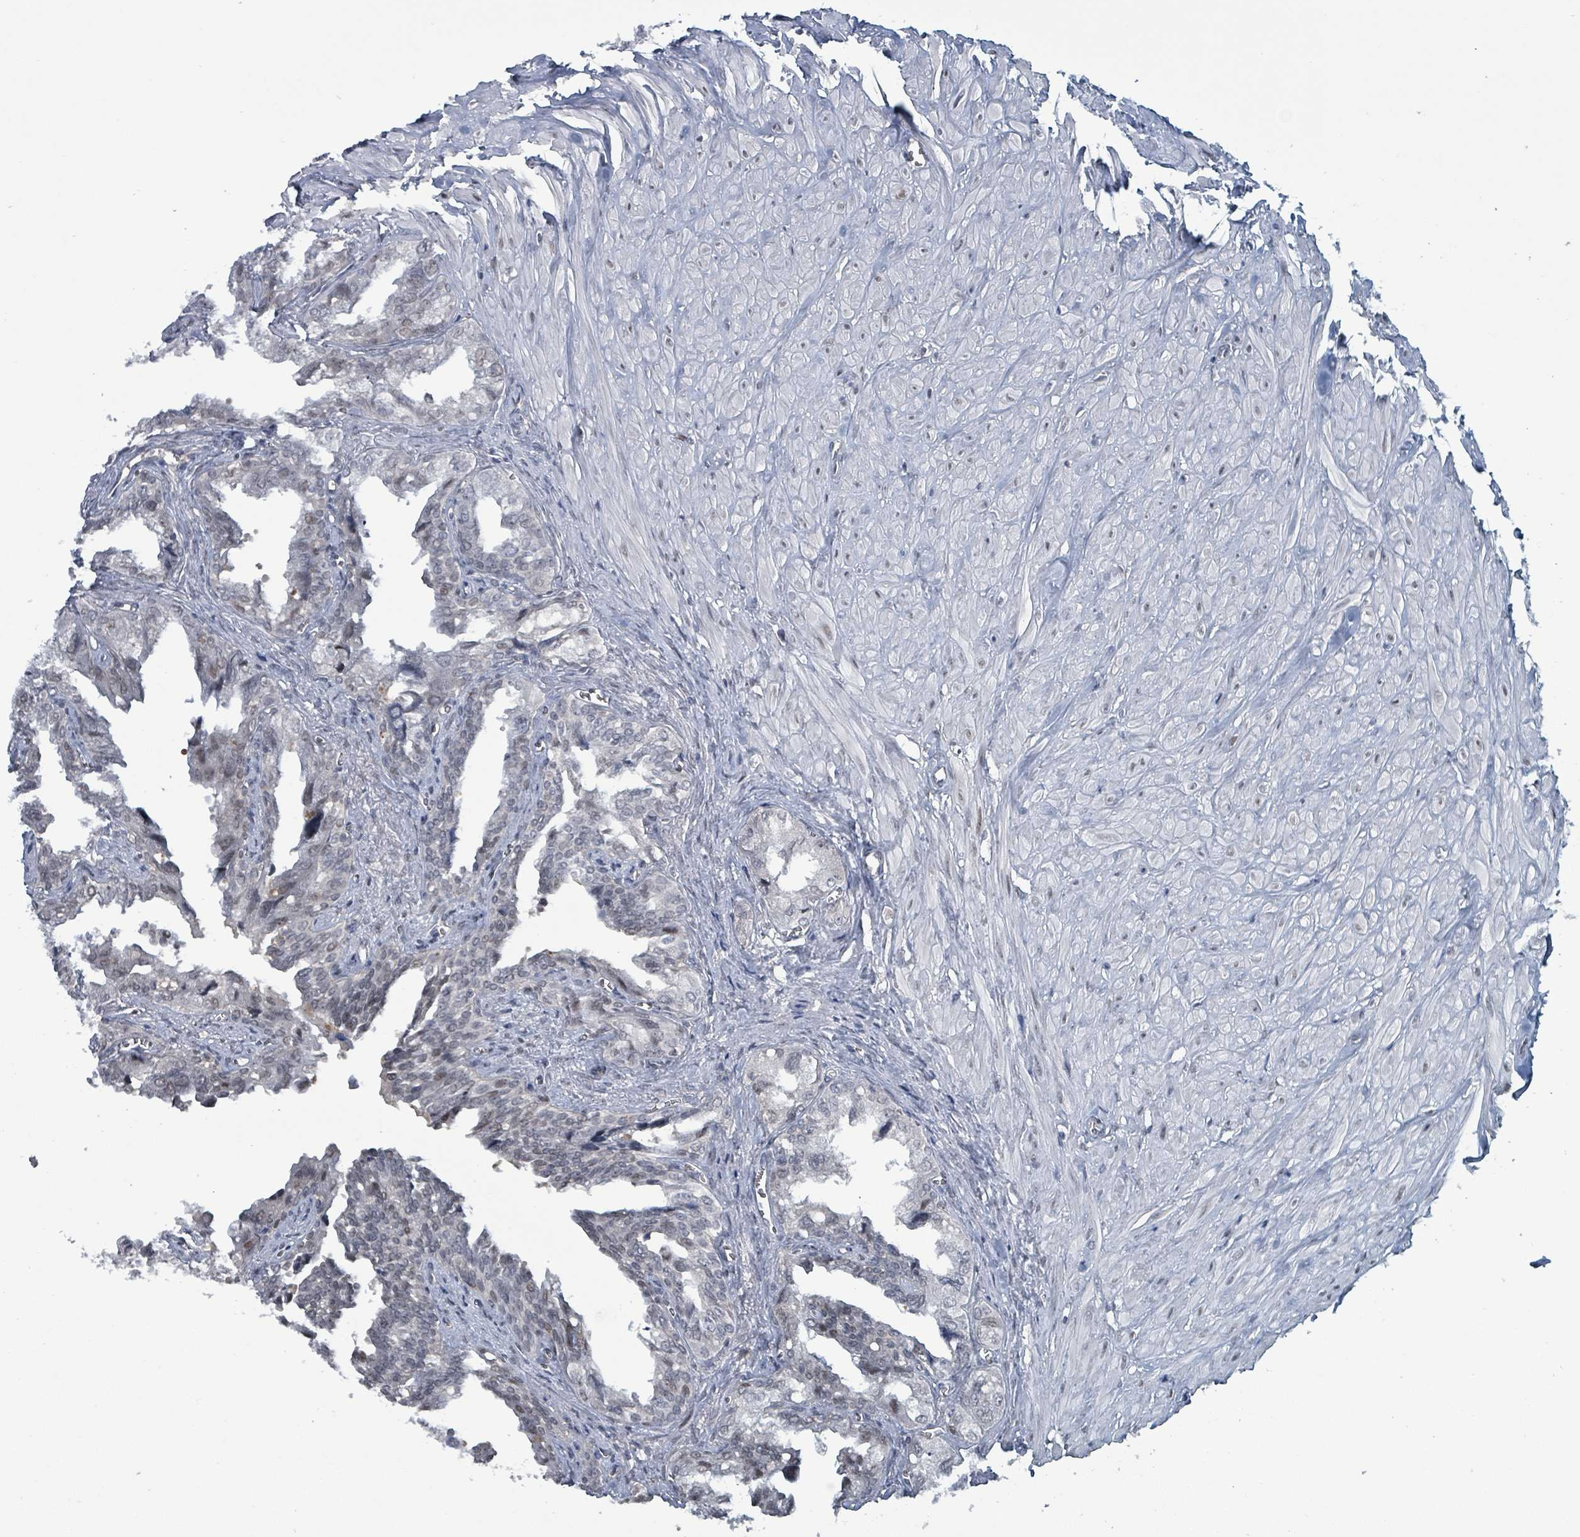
{"staining": {"intensity": "weak", "quantity": "<25%", "location": "nuclear"}, "tissue": "seminal vesicle", "cell_type": "Glandular cells", "image_type": "normal", "snomed": [{"axis": "morphology", "description": "Normal tissue, NOS"}, {"axis": "topography", "description": "Seminal veicle"}], "caption": "Immunohistochemistry histopathology image of benign seminal vesicle stained for a protein (brown), which displays no positivity in glandular cells.", "gene": "BIVM", "patient": {"sex": "male", "age": 67}}